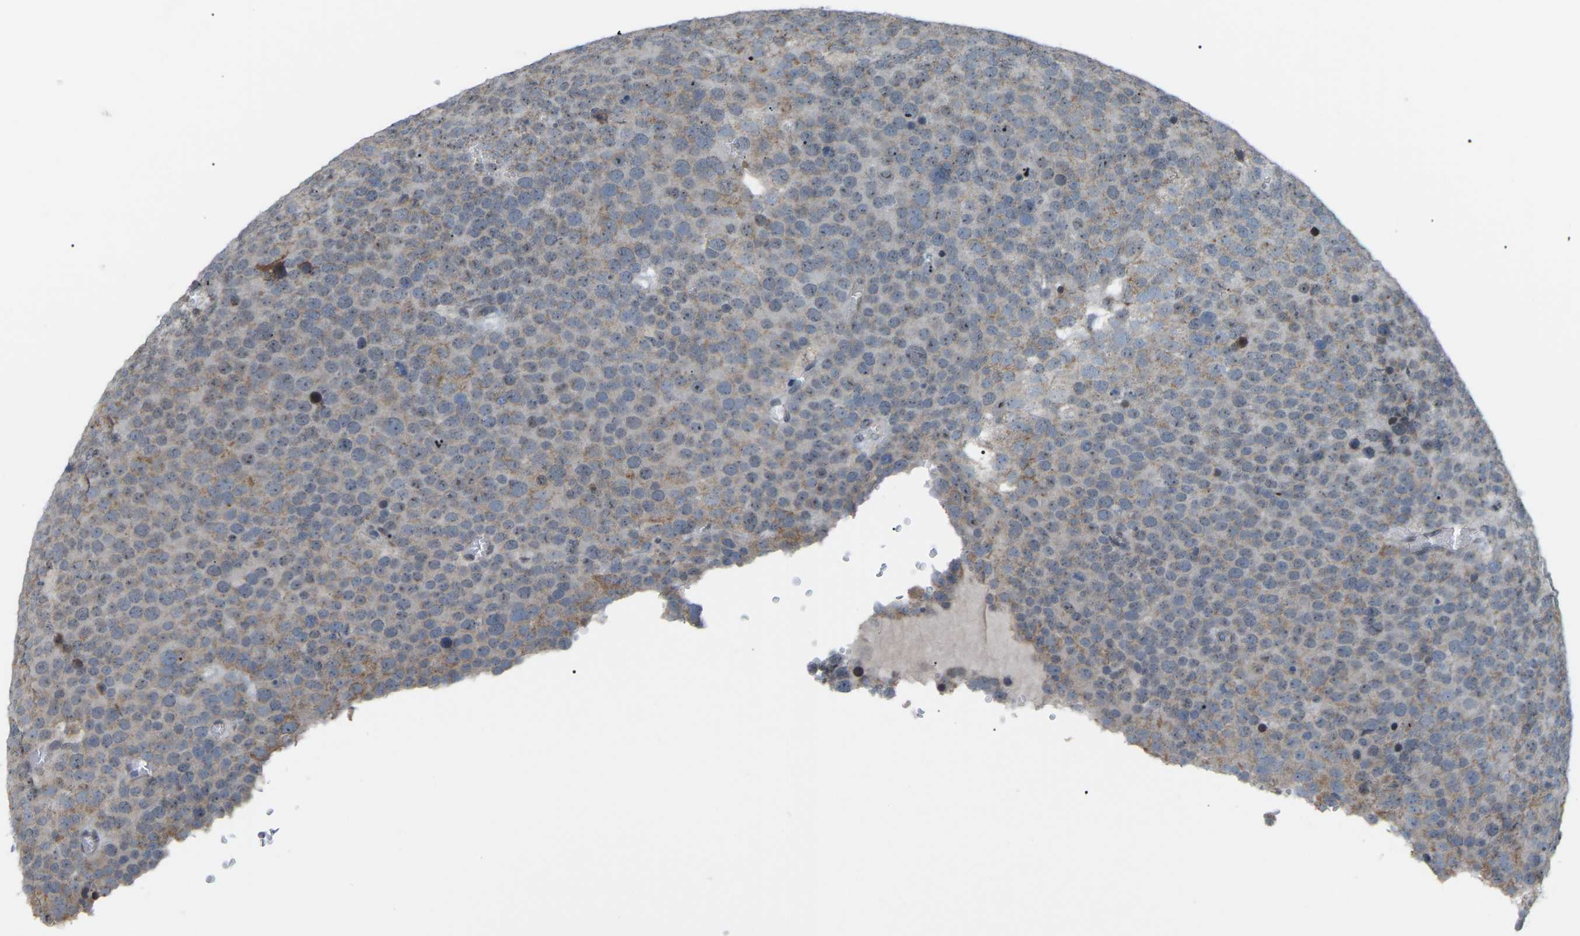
{"staining": {"intensity": "negative", "quantity": "none", "location": "none"}, "tissue": "testis cancer", "cell_type": "Tumor cells", "image_type": "cancer", "snomed": [{"axis": "morphology", "description": "Normal tissue, NOS"}, {"axis": "morphology", "description": "Seminoma, NOS"}, {"axis": "topography", "description": "Testis"}], "caption": "Immunohistochemistry micrograph of neoplastic tissue: human testis cancer stained with DAB reveals no significant protein expression in tumor cells.", "gene": "CROT", "patient": {"sex": "male", "age": 71}}